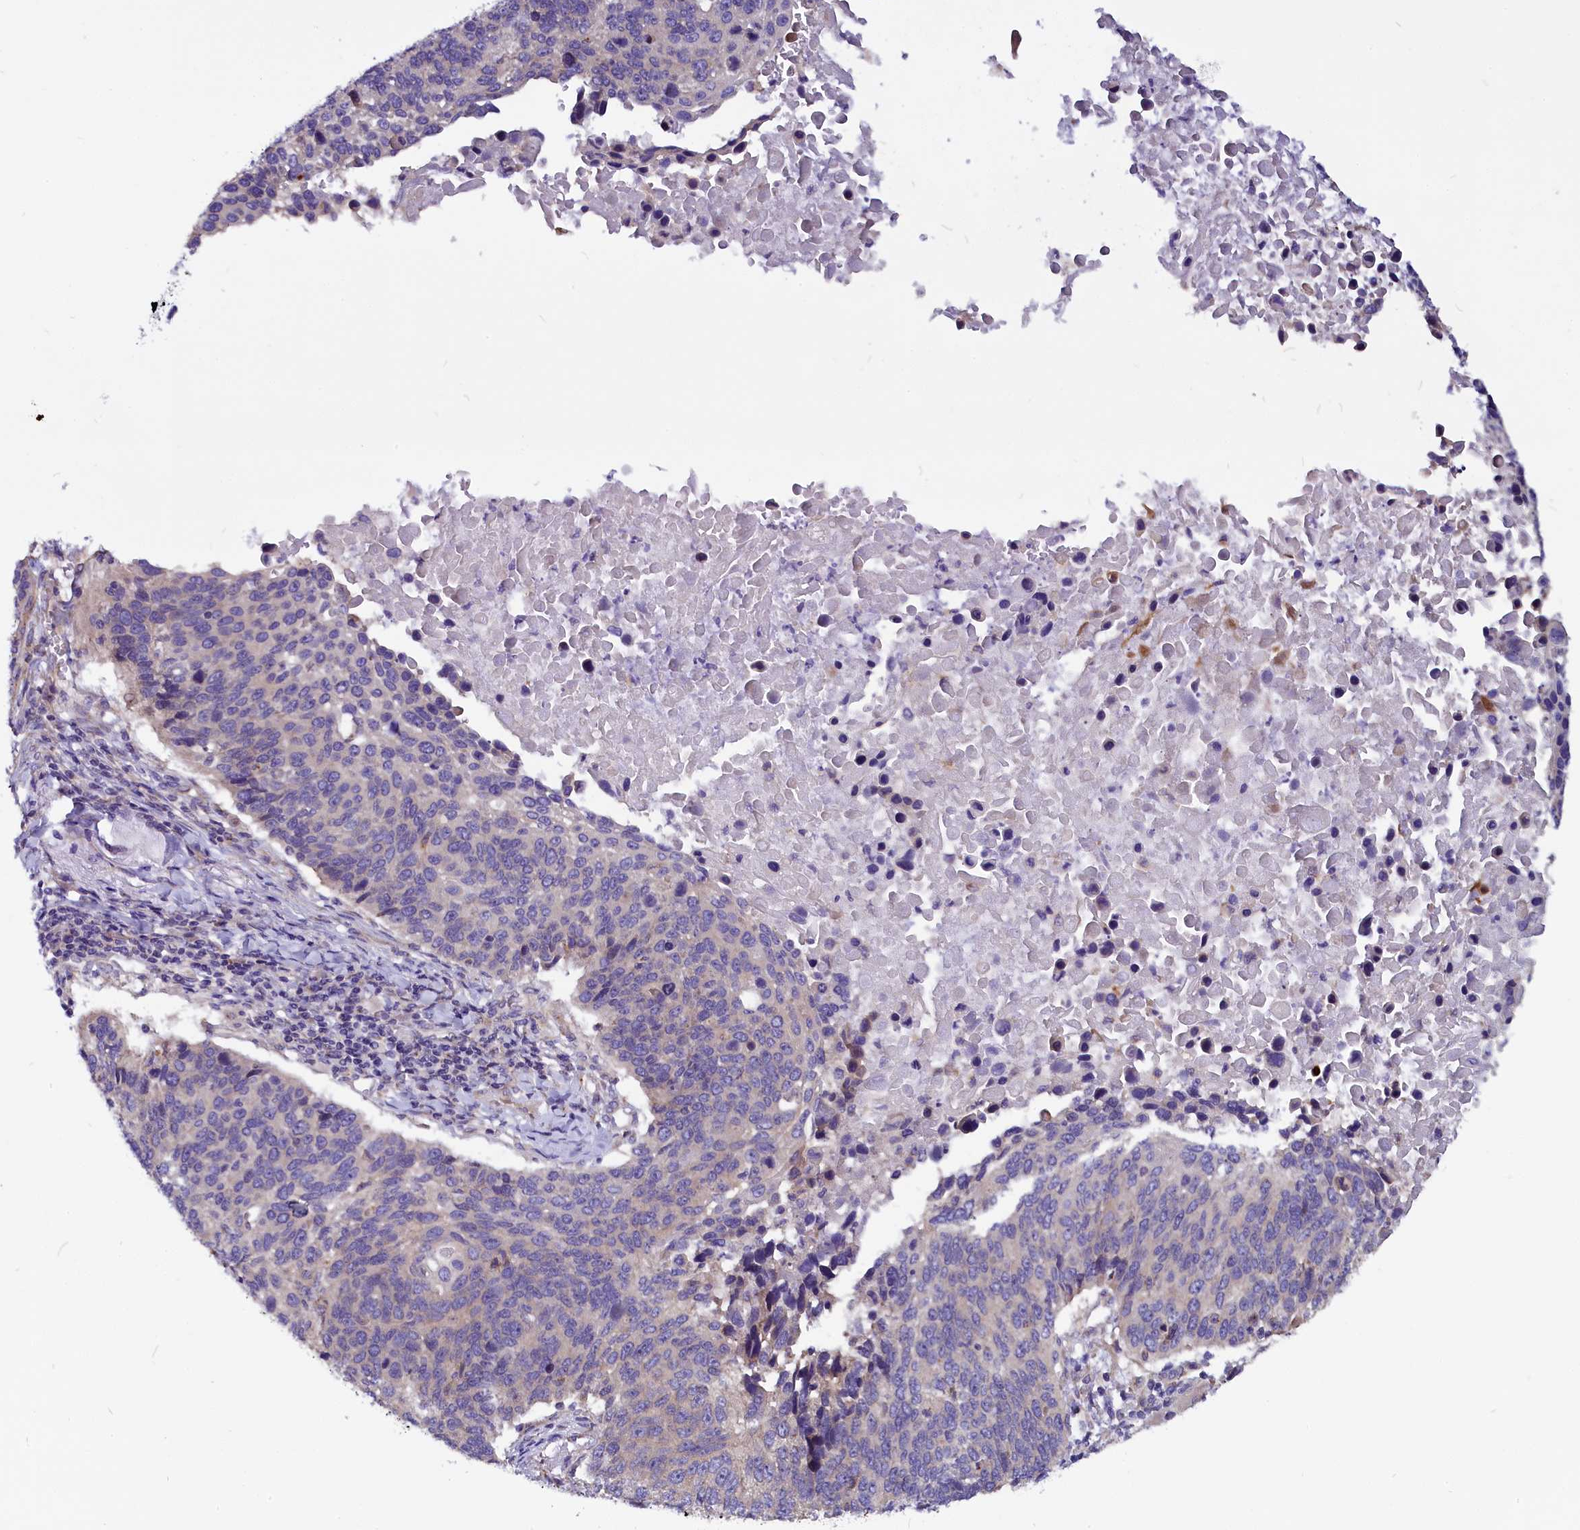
{"staining": {"intensity": "weak", "quantity": "<25%", "location": "cytoplasmic/membranous"}, "tissue": "lung cancer", "cell_type": "Tumor cells", "image_type": "cancer", "snomed": [{"axis": "morphology", "description": "Normal tissue, NOS"}, {"axis": "morphology", "description": "Squamous cell carcinoma, NOS"}, {"axis": "topography", "description": "Lymph node"}, {"axis": "topography", "description": "Lung"}], "caption": "An immunohistochemistry (IHC) micrograph of squamous cell carcinoma (lung) is shown. There is no staining in tumor cells of squamous cell carcinoma (lung).", "gene": "CEP170", "patient": {"sex": "male", "age": 66}}